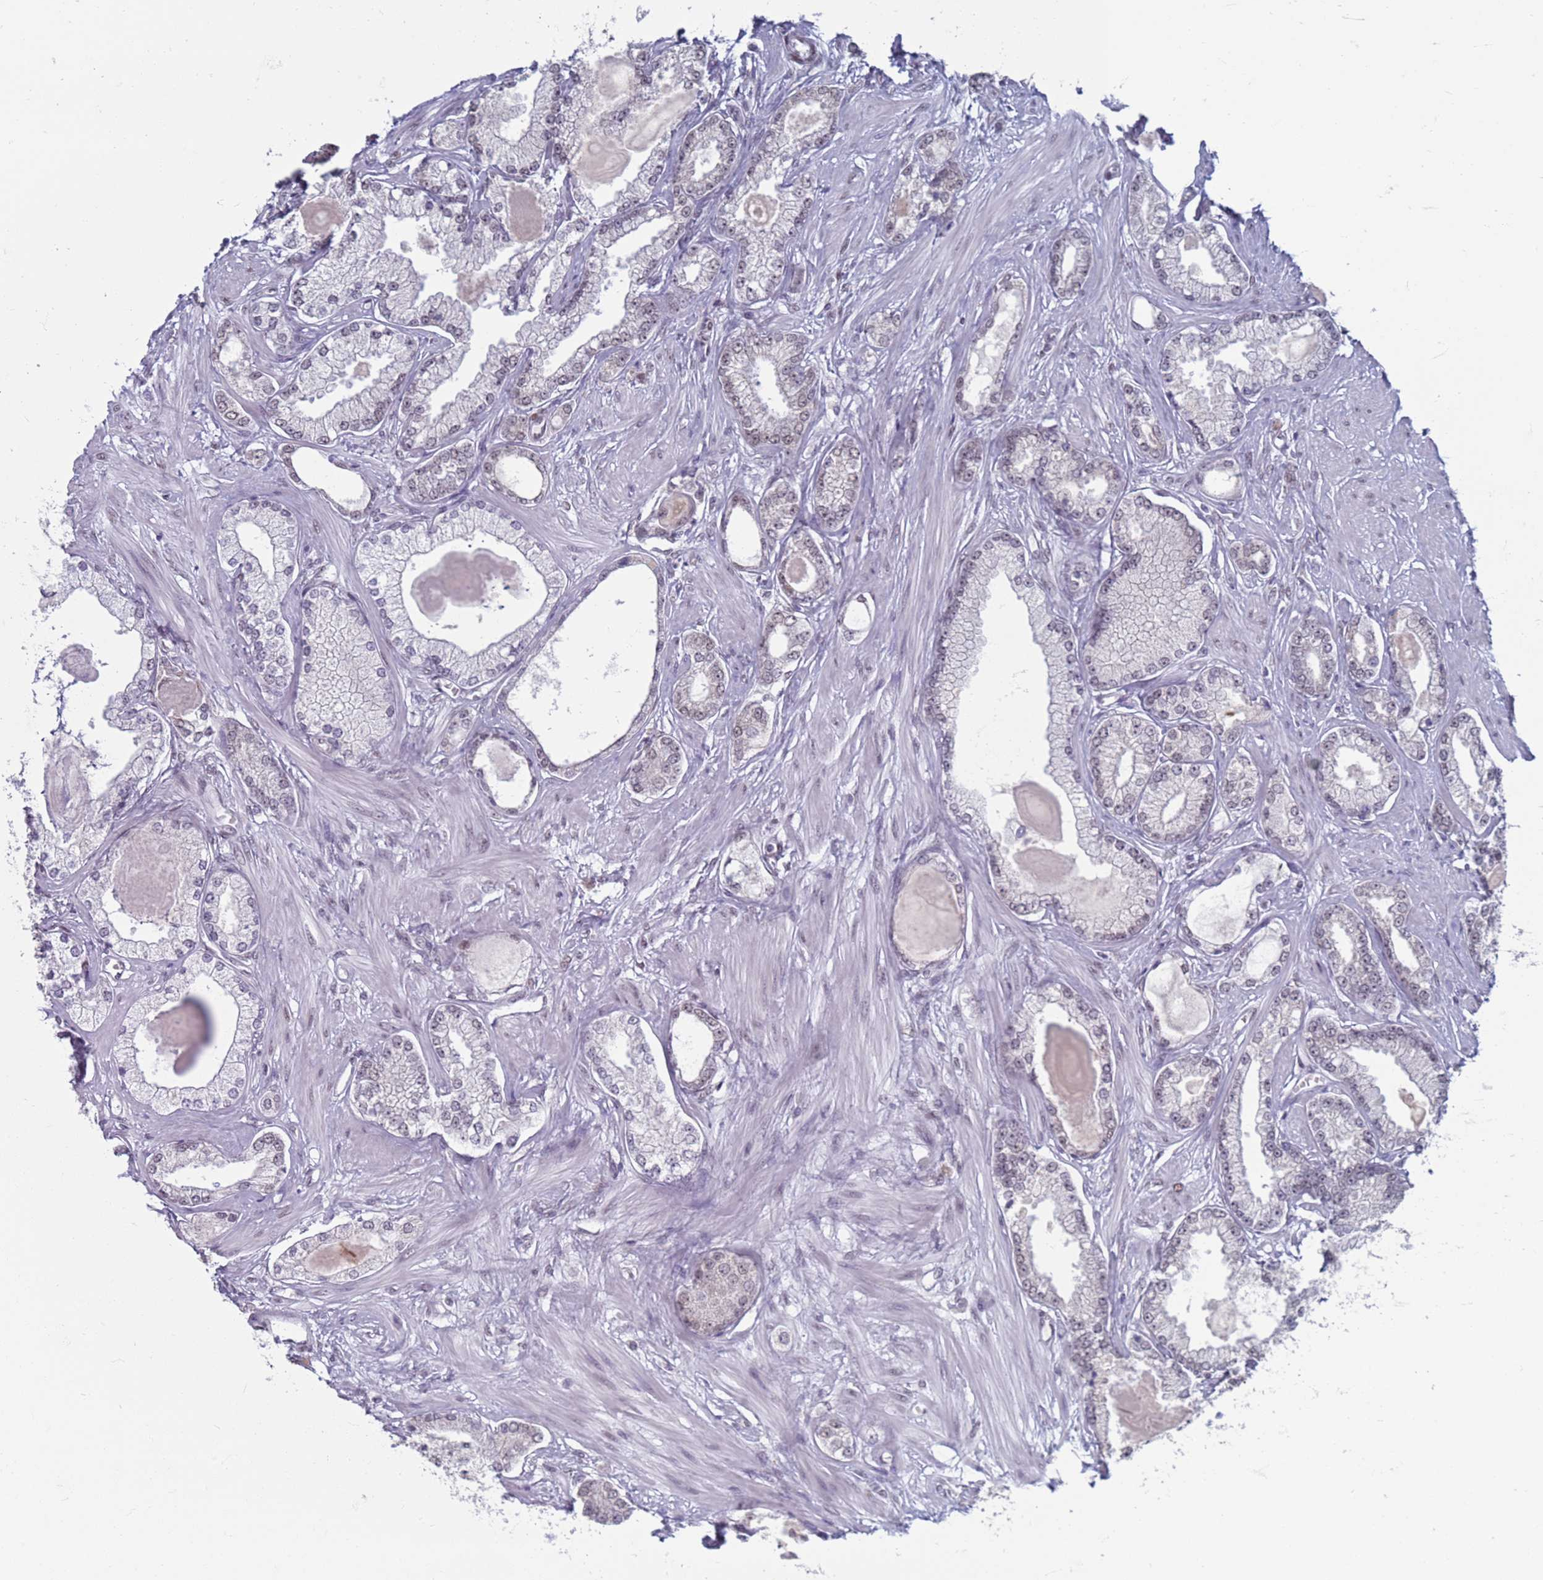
{"staining": {"intensity": "weak", "quantity": "<25%", "location": "nuclear"}, "tissue": "prostate cancer", "cell_type": "Tumor cells", "image_type": "cancer", "snomed": [{"axis": "morphology", "description": "Adenocarcinoma, Low grade"}, {"axis": "topography", "description": "Prostate"}], "caption": "A photomicrograph of prostate cancer (low-grade adenocarcinoma) stained for a protein exhibits no brown staining in tumor cells.", "gene": "SAE1", "patient": {"sex": "male", "age": 64}}